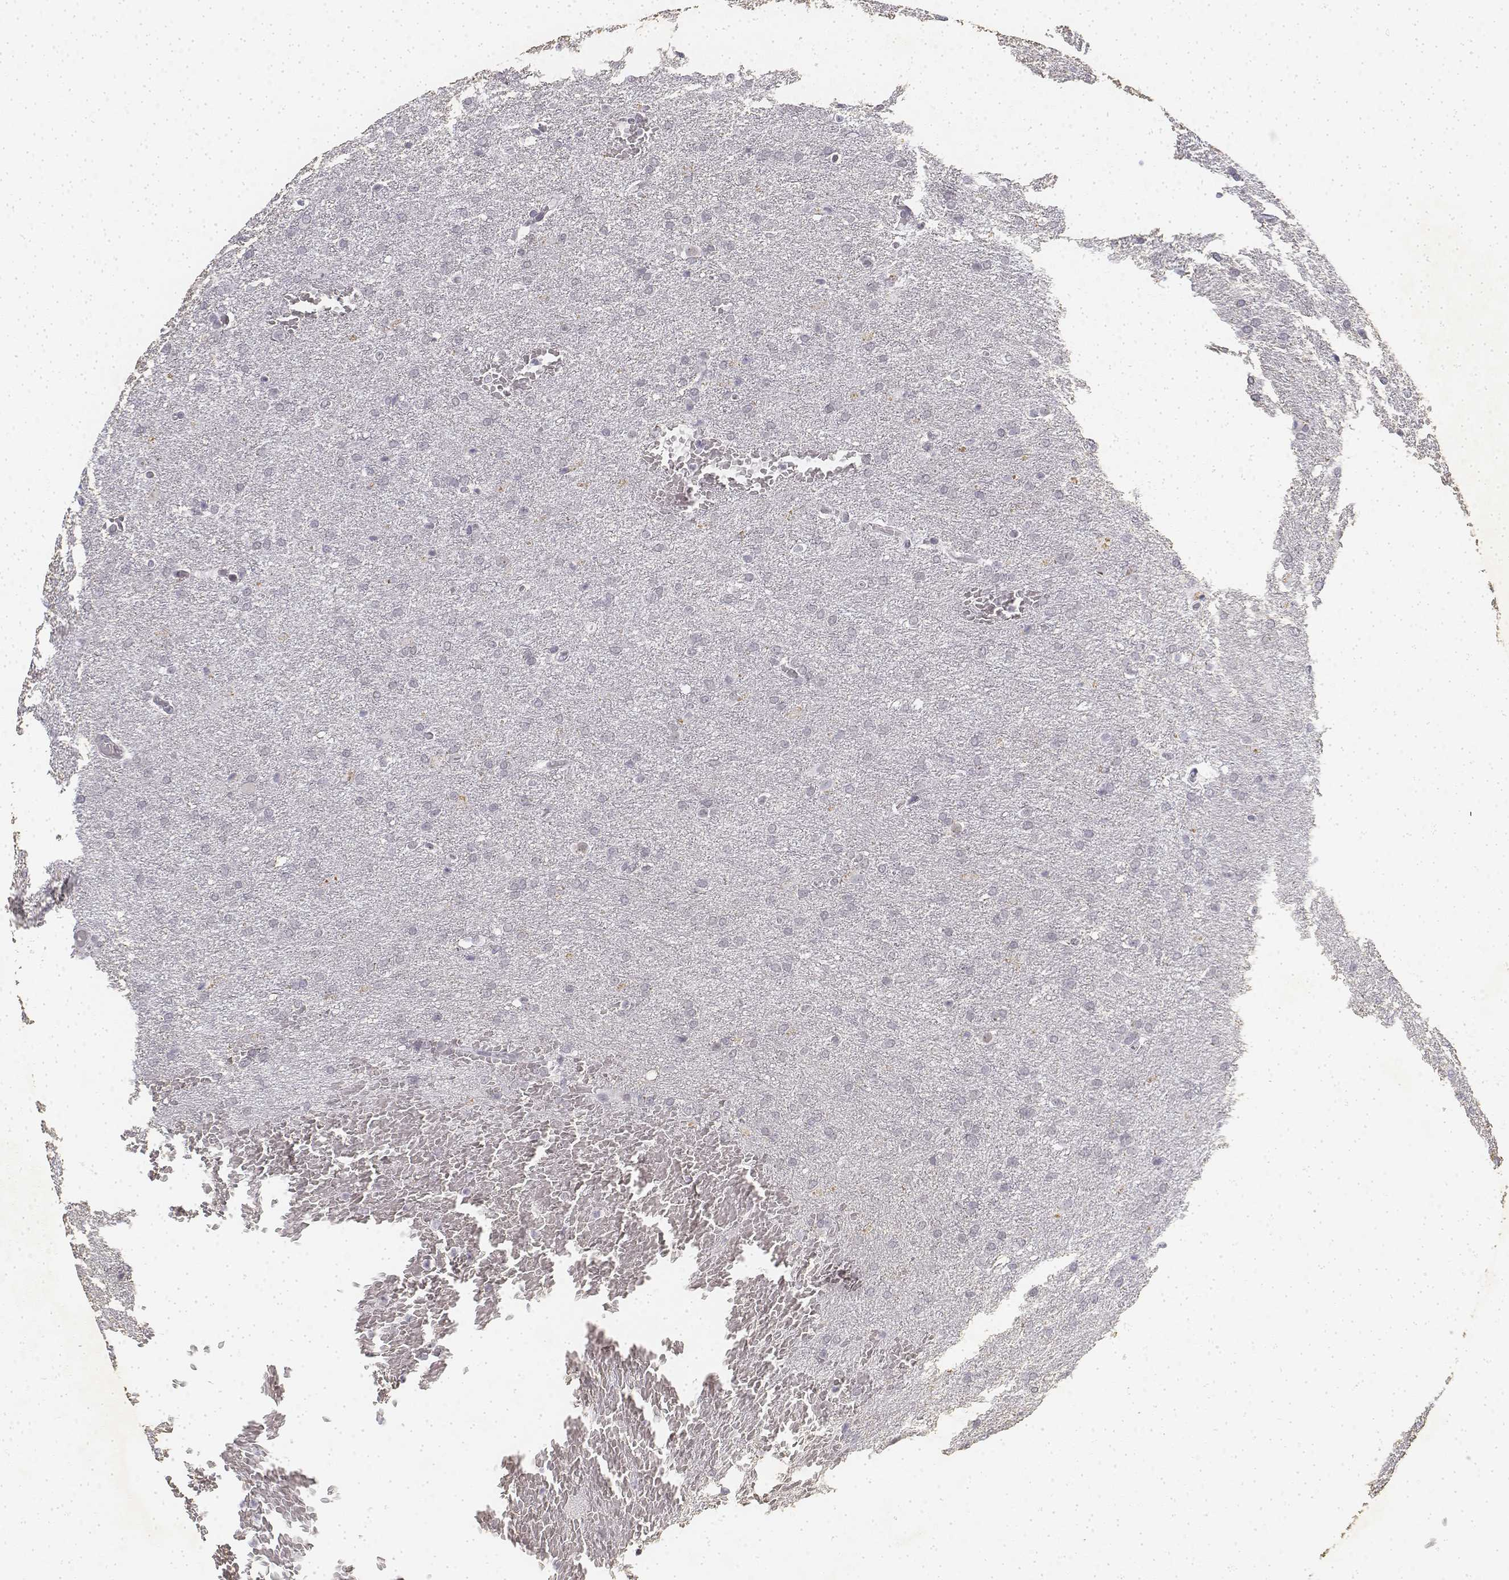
{"staining": {"intensity": "negative", "quantity": "none", "location": "none"}, "tissue": "glioma", "cell_type": "Tumor cells", "image_type": "cancer", "snomed": [{"axis": "morphology", "description": "Glioma, malignant, High grade"}, {"axis": "topography", "description": "Brain"}], "caption": "IHC histopathology image of glioma stained for a protein (brown), which displays no positivity in tumor cells. (Stains: DAB (3,3'-diaminobenzidine) immunohistochemistry with hematoxylin counter stain, Microscopy: brightfield microscopy at high magnification).", "gene": "KRT84", "patient": {"sex": "male", "age": 68}}